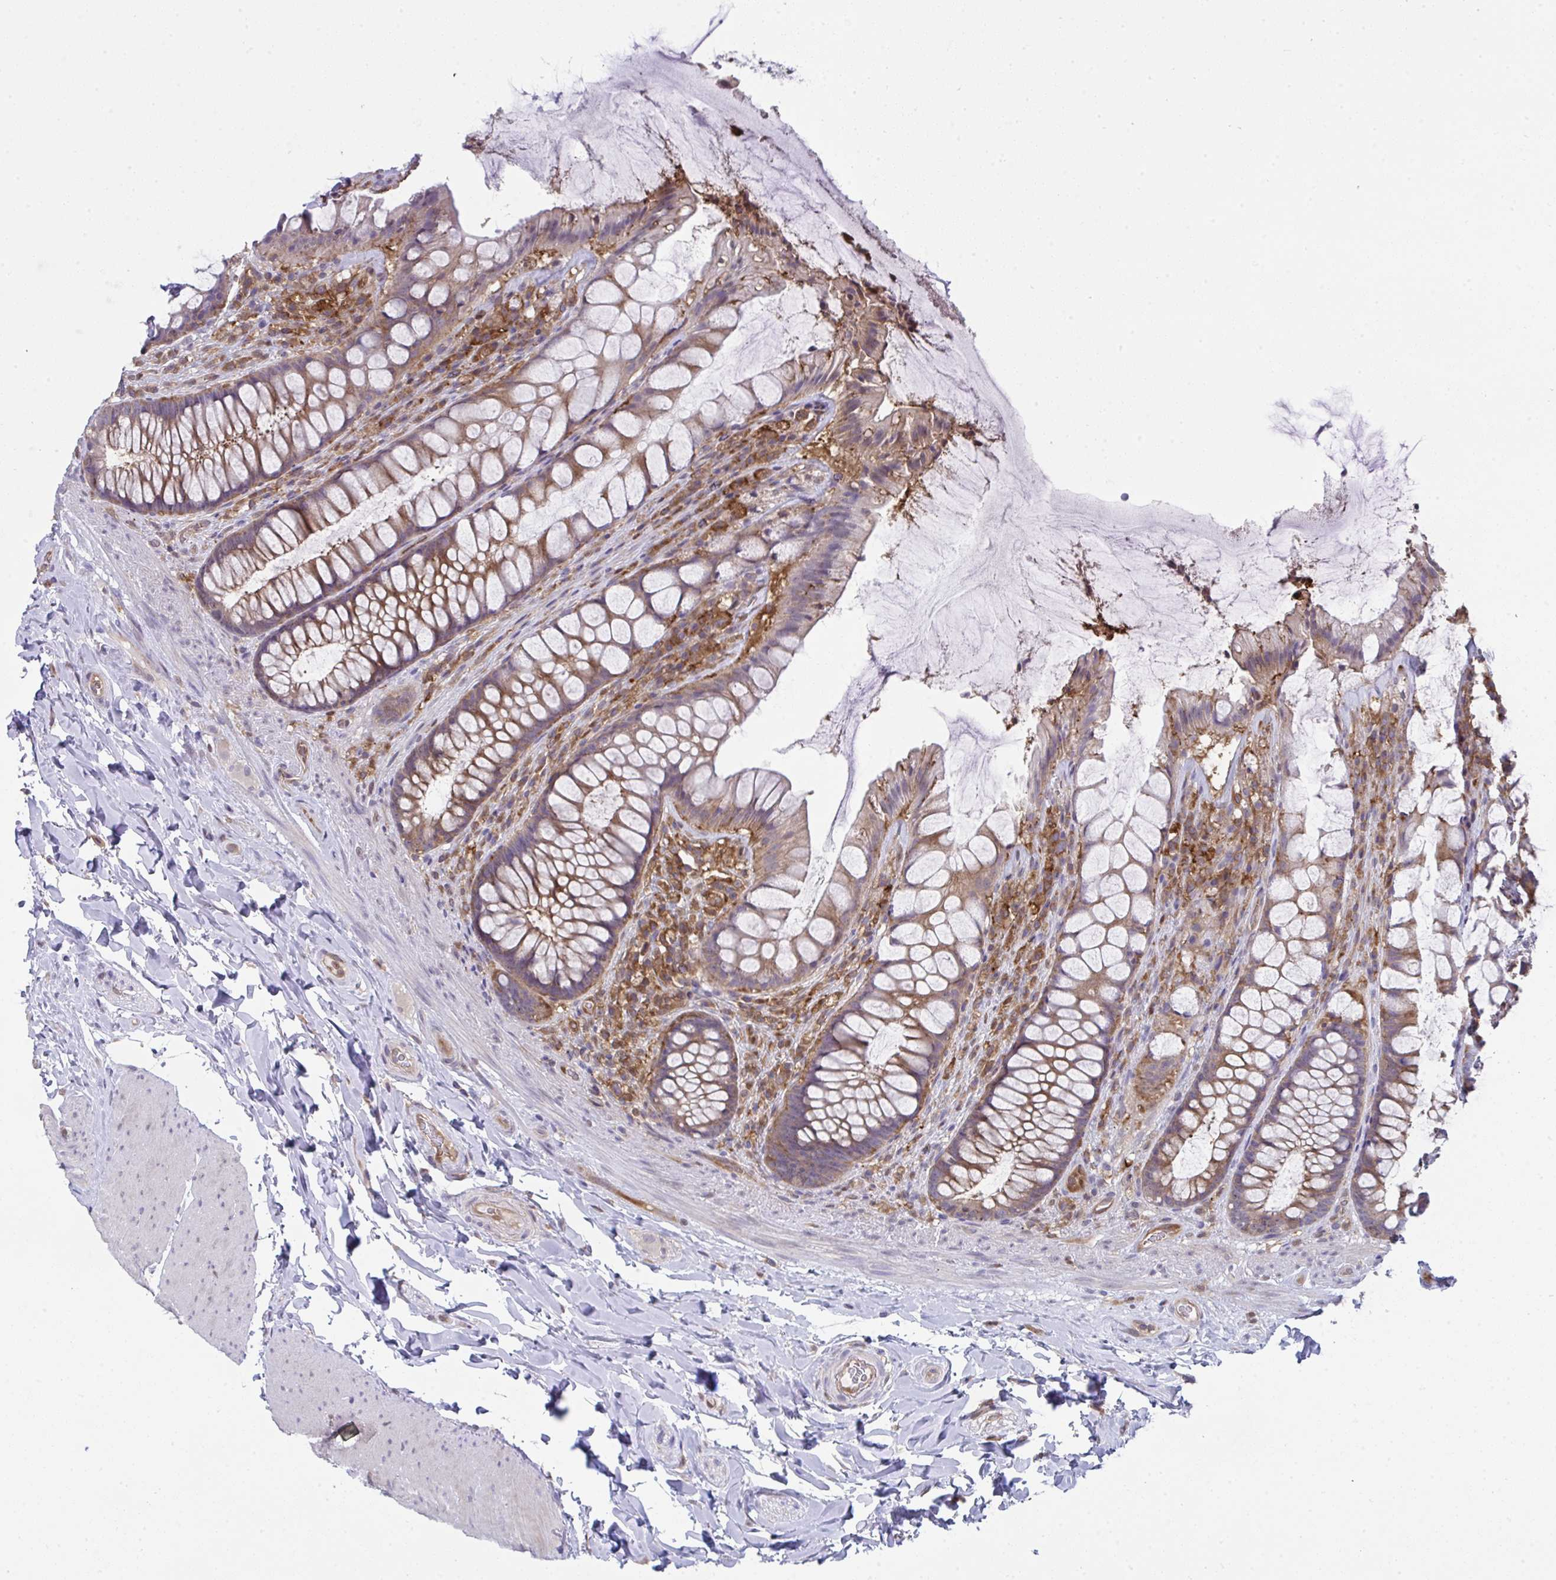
{"staining": {"intensity": "moderate", "quantity": ">75%", "location": "cytoplasmic/membranous"}, "tissue": "rectum", "cell_type": "Glandular cells", "image_type": "normal", "snomed": [{"axis": "morphology", "description": "Normal tissue, NOS"}, {"axis": "topography", "description": "Rectum"}], "caption": "This histopathology image shows unremarkable rectum stained with immunohistochemistry (IHC) to label a protein in brown. The cytoplasmic/membranous of glandular cells show moderate positivity for the protein. Nuclei are counter-stained blue.", "gene": "ALDH16A1", "patient": {"sex": "female", "age": 58}}